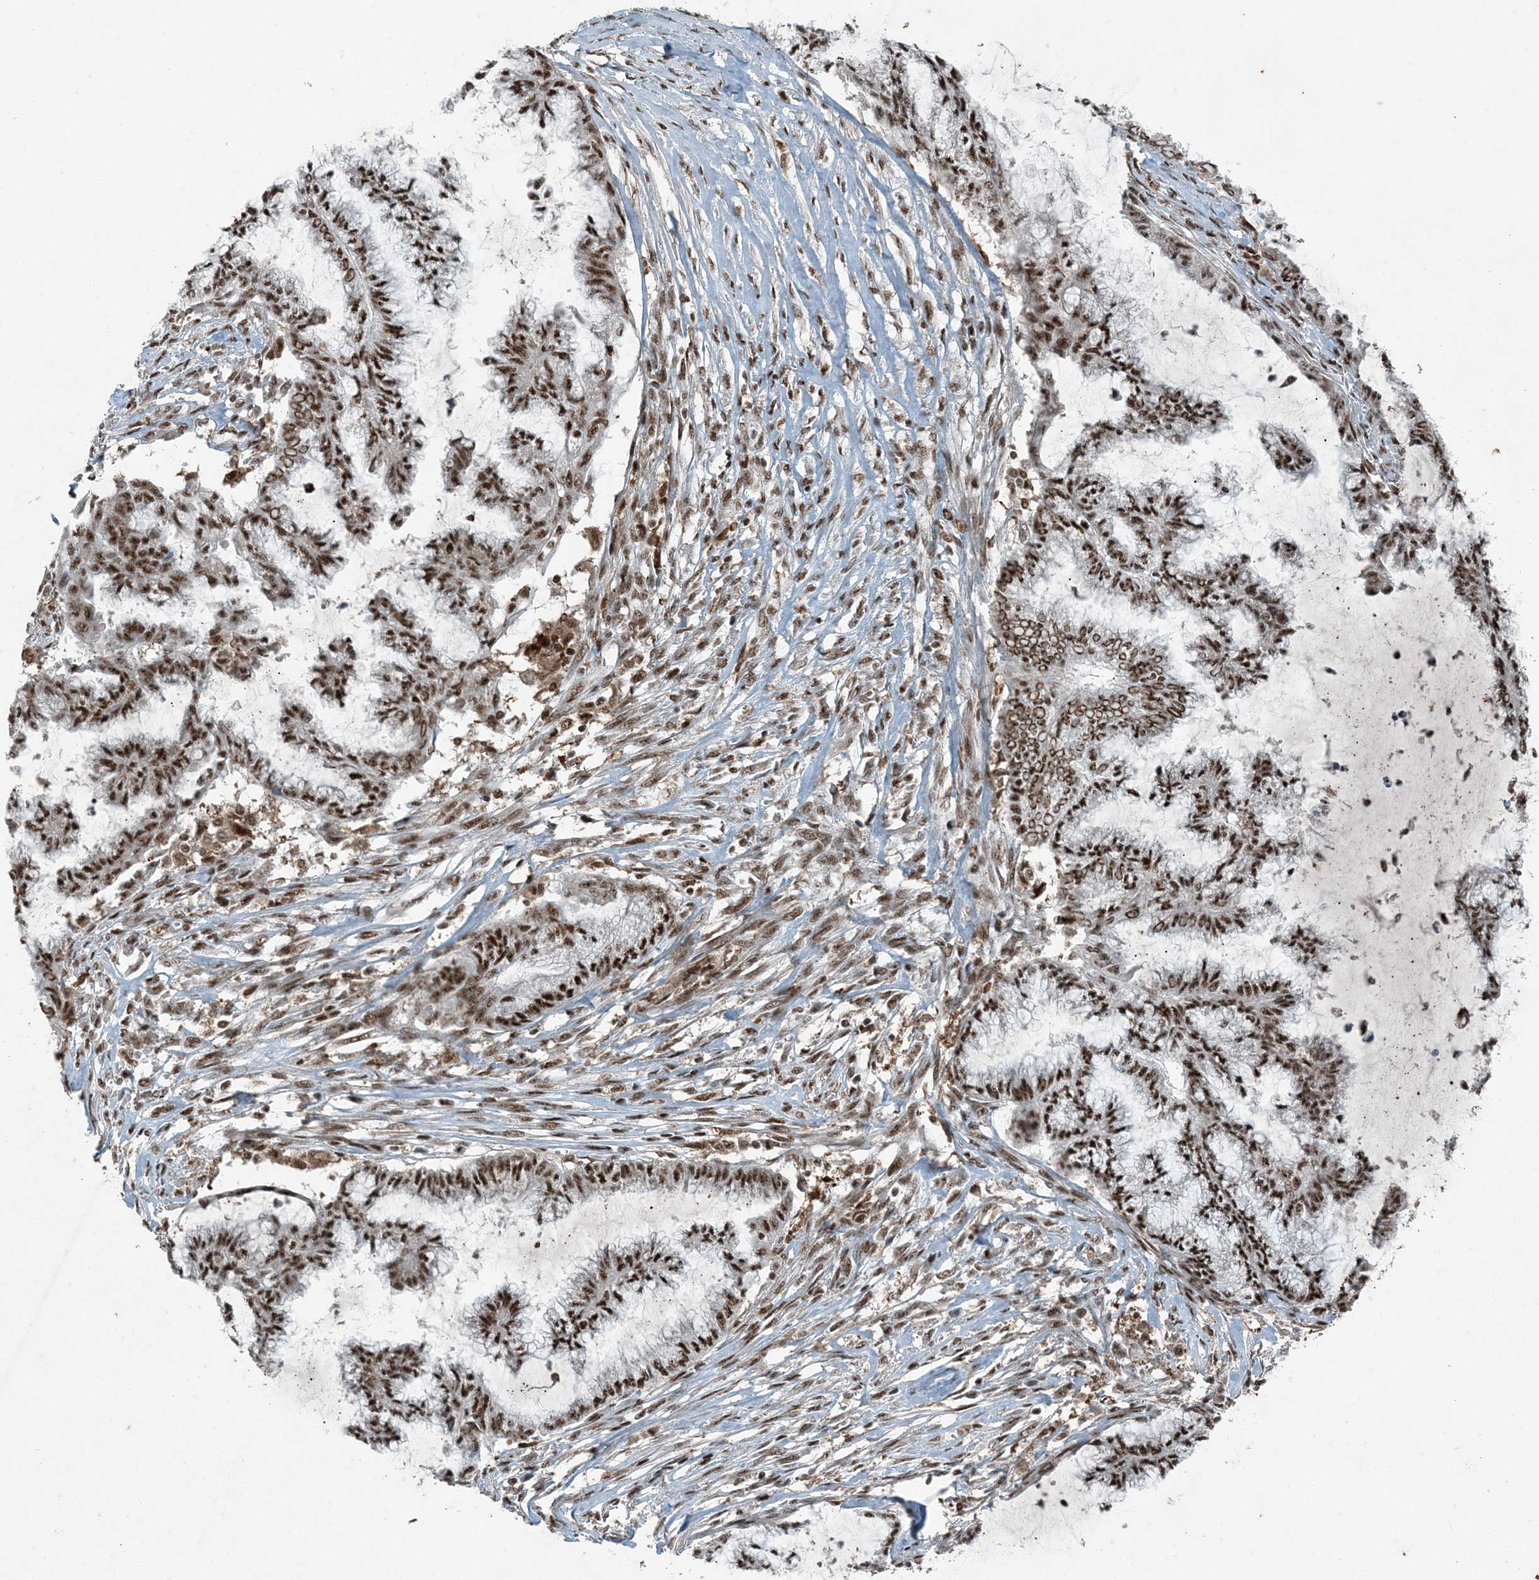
{"staining": {"intensity": "strong", "quantity": ">75%", "location": "nuclear"}, "tissue": "endometrial cancer", "cell_type": "Tumor cells", "image_type": "cancer", "snomed": [{"axis": "morphology", "description": "Adenocarcinoma, NOS"}, {"axis": "topography", "description": "Endometrium"}], "caption": "Human endometrial cancer (adenocarcinoma) stained with a brown dye exhibits strong nuclear positive expression in approximately >75% of tumor cells.", "gene": "TADA2B", "patient": {"sex": "female", "age": 86}}